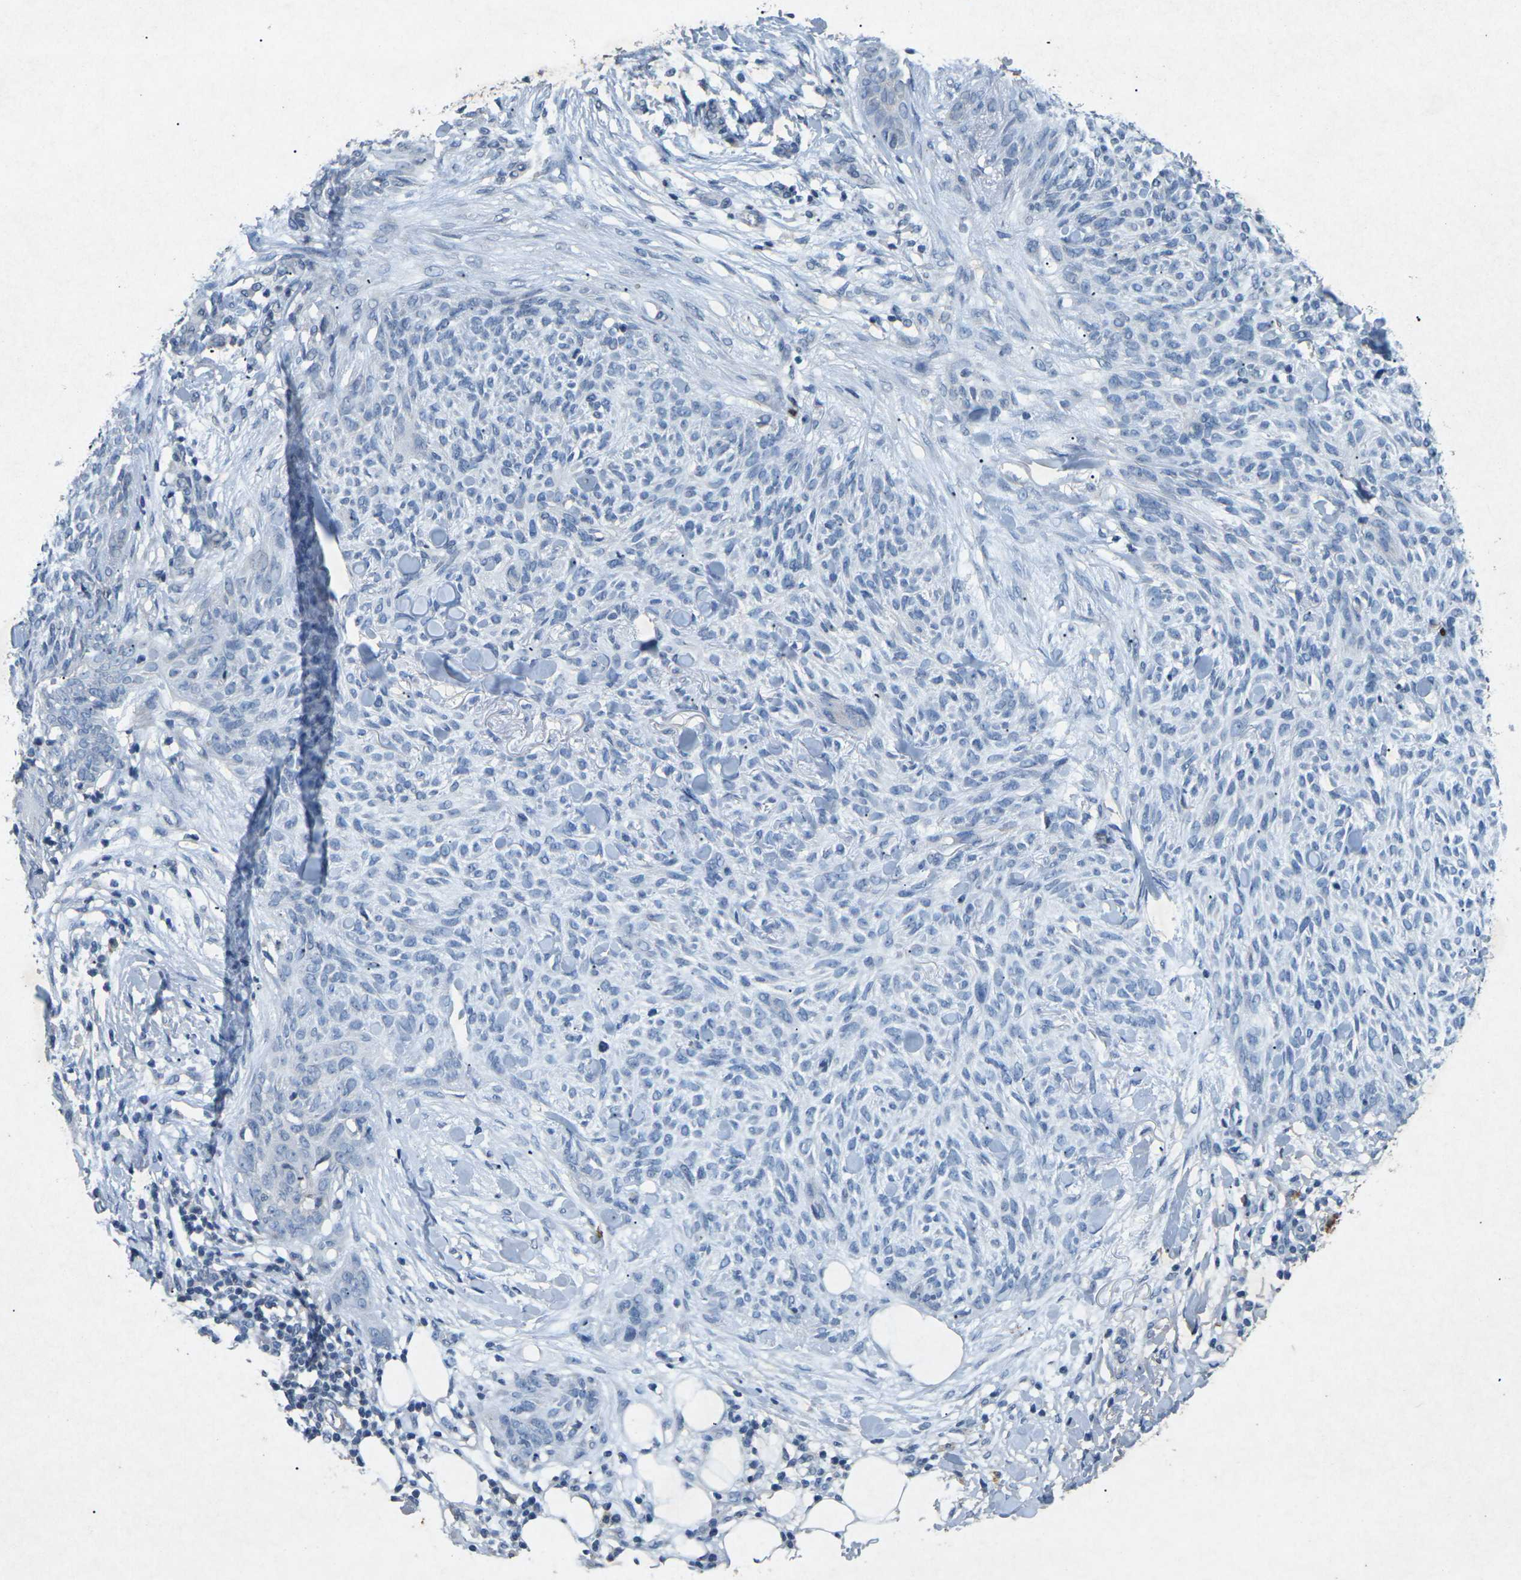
{"staining": {"intensity": "negative", "quantity": "none", "location": "none"}, "tissue": "skin cancer", "cell_type": "Tumor cells", "image_type": "cancer", "snomed": [{"axis": "morphology", "description": "Basal cell carcinoma"}, {"axis": "topography", "description": "Skin"}], "caption": "Tumor cells show no significant expression in skin cancer.", "gene": "A1BG", "patient": {"sex": "female", "age": 84}}